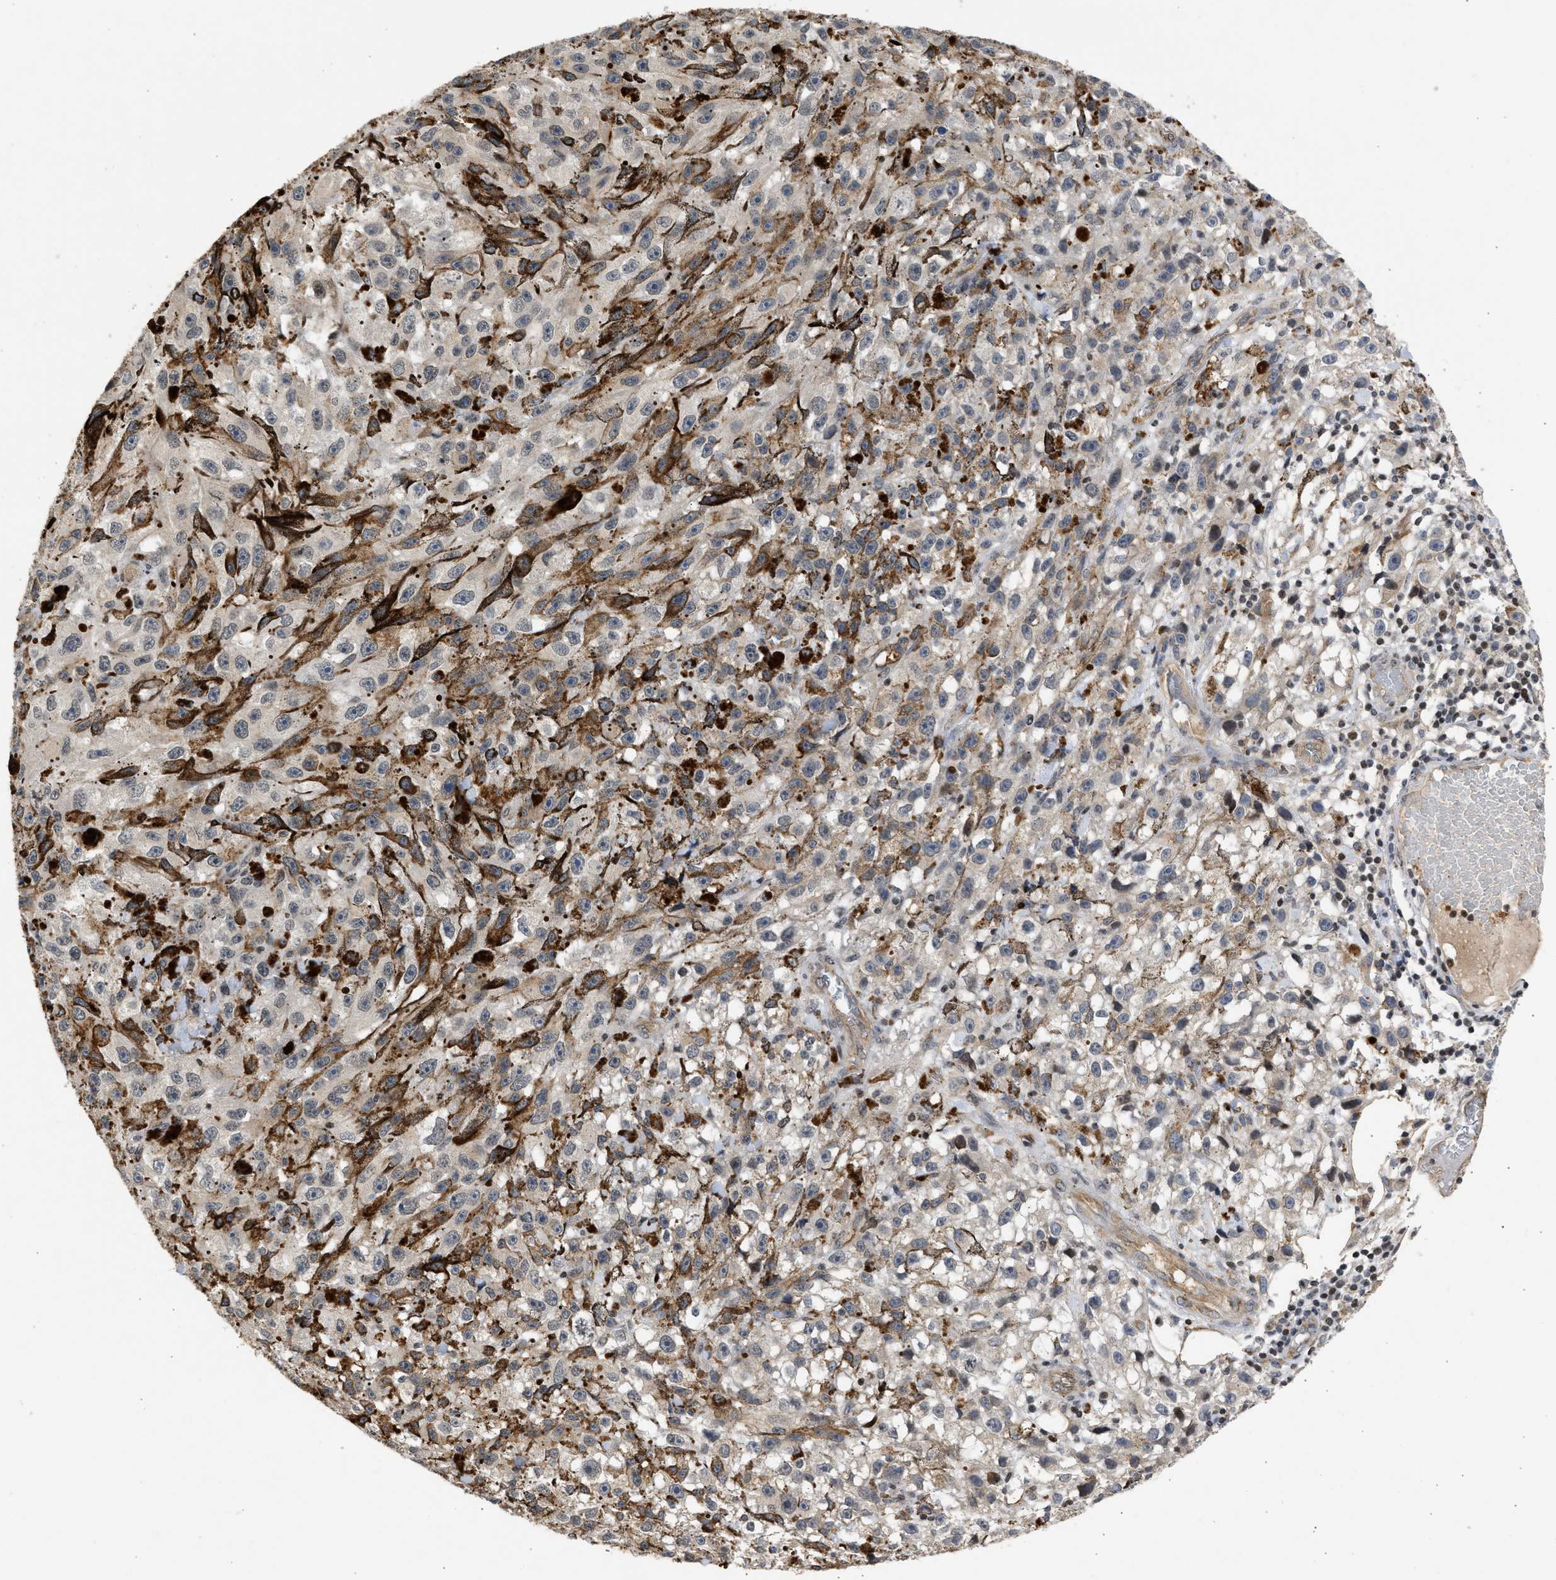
{"staining": {"intensity": "weak", "quantity": "<25%", "location": "cytoplasmic/membranous"}, "tissue": "melanoma", "cell_type": "Tumor cells", "image_type": "cancer", "snomed": [{"axis": "morphology", "description": "Malignant melanoma, NOS"}, {"axis": "topography", "description": "Skin"}], "caption": "An image of human melanoma is negative for staining in tumor cells.", "gene": "ENSG00000142539", "patient": {"sex": "female", "age": 104}}